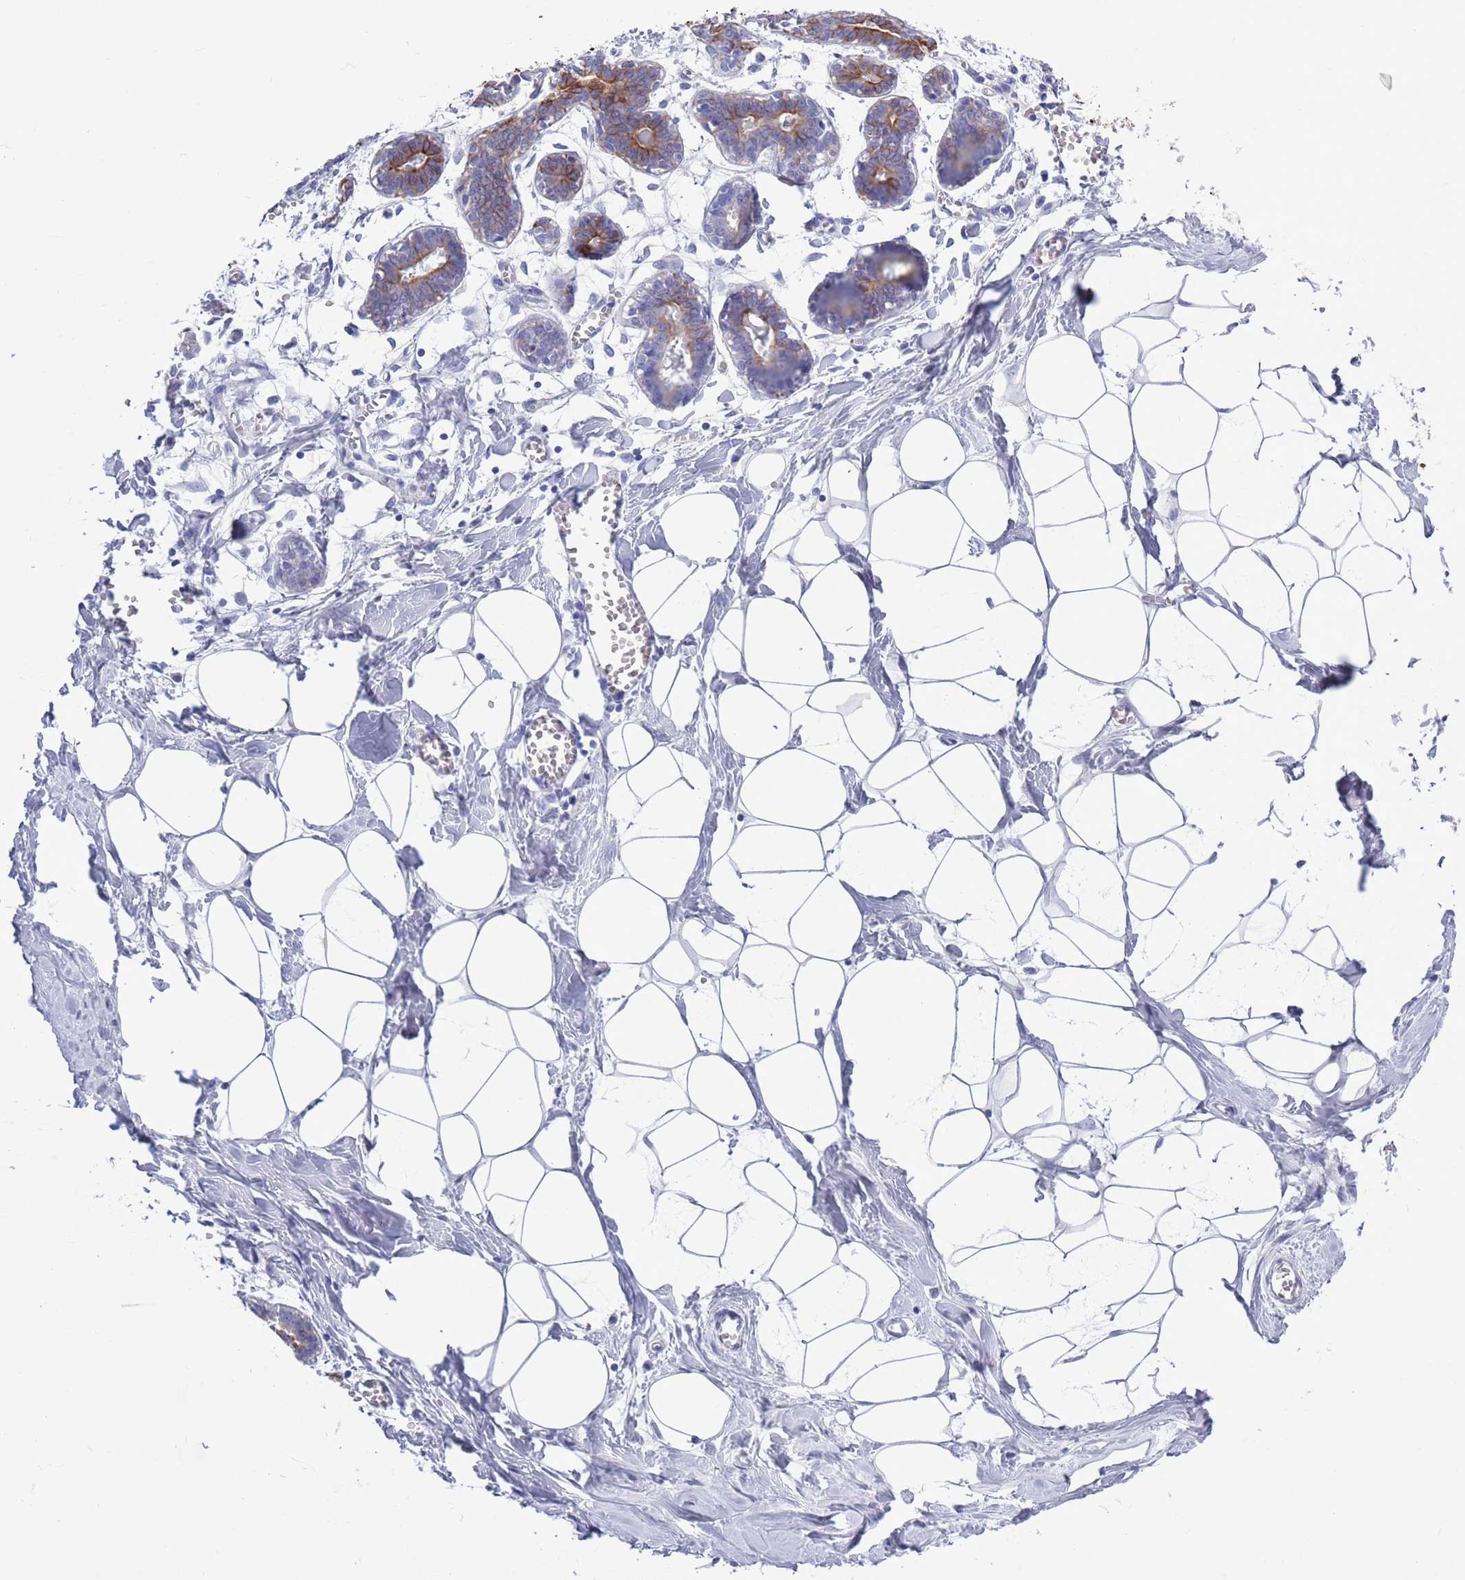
{"staining": {"intensity": "negative", "quantity": "none", "location": "none"}, "tissue": "breast", "cell_type": "Adipocytes", "image_type": "normal", "snomed": [{"axis": "morphology", "description": "Normal tissue, NOS"}, {"axis": "topography", "description": "Breast"}], "caption": "Image shows no significant protein expression in adipocytes of unremarkable breast.", "gene": "MTMR2", "patient": {"sex": "female", "age": 27}}